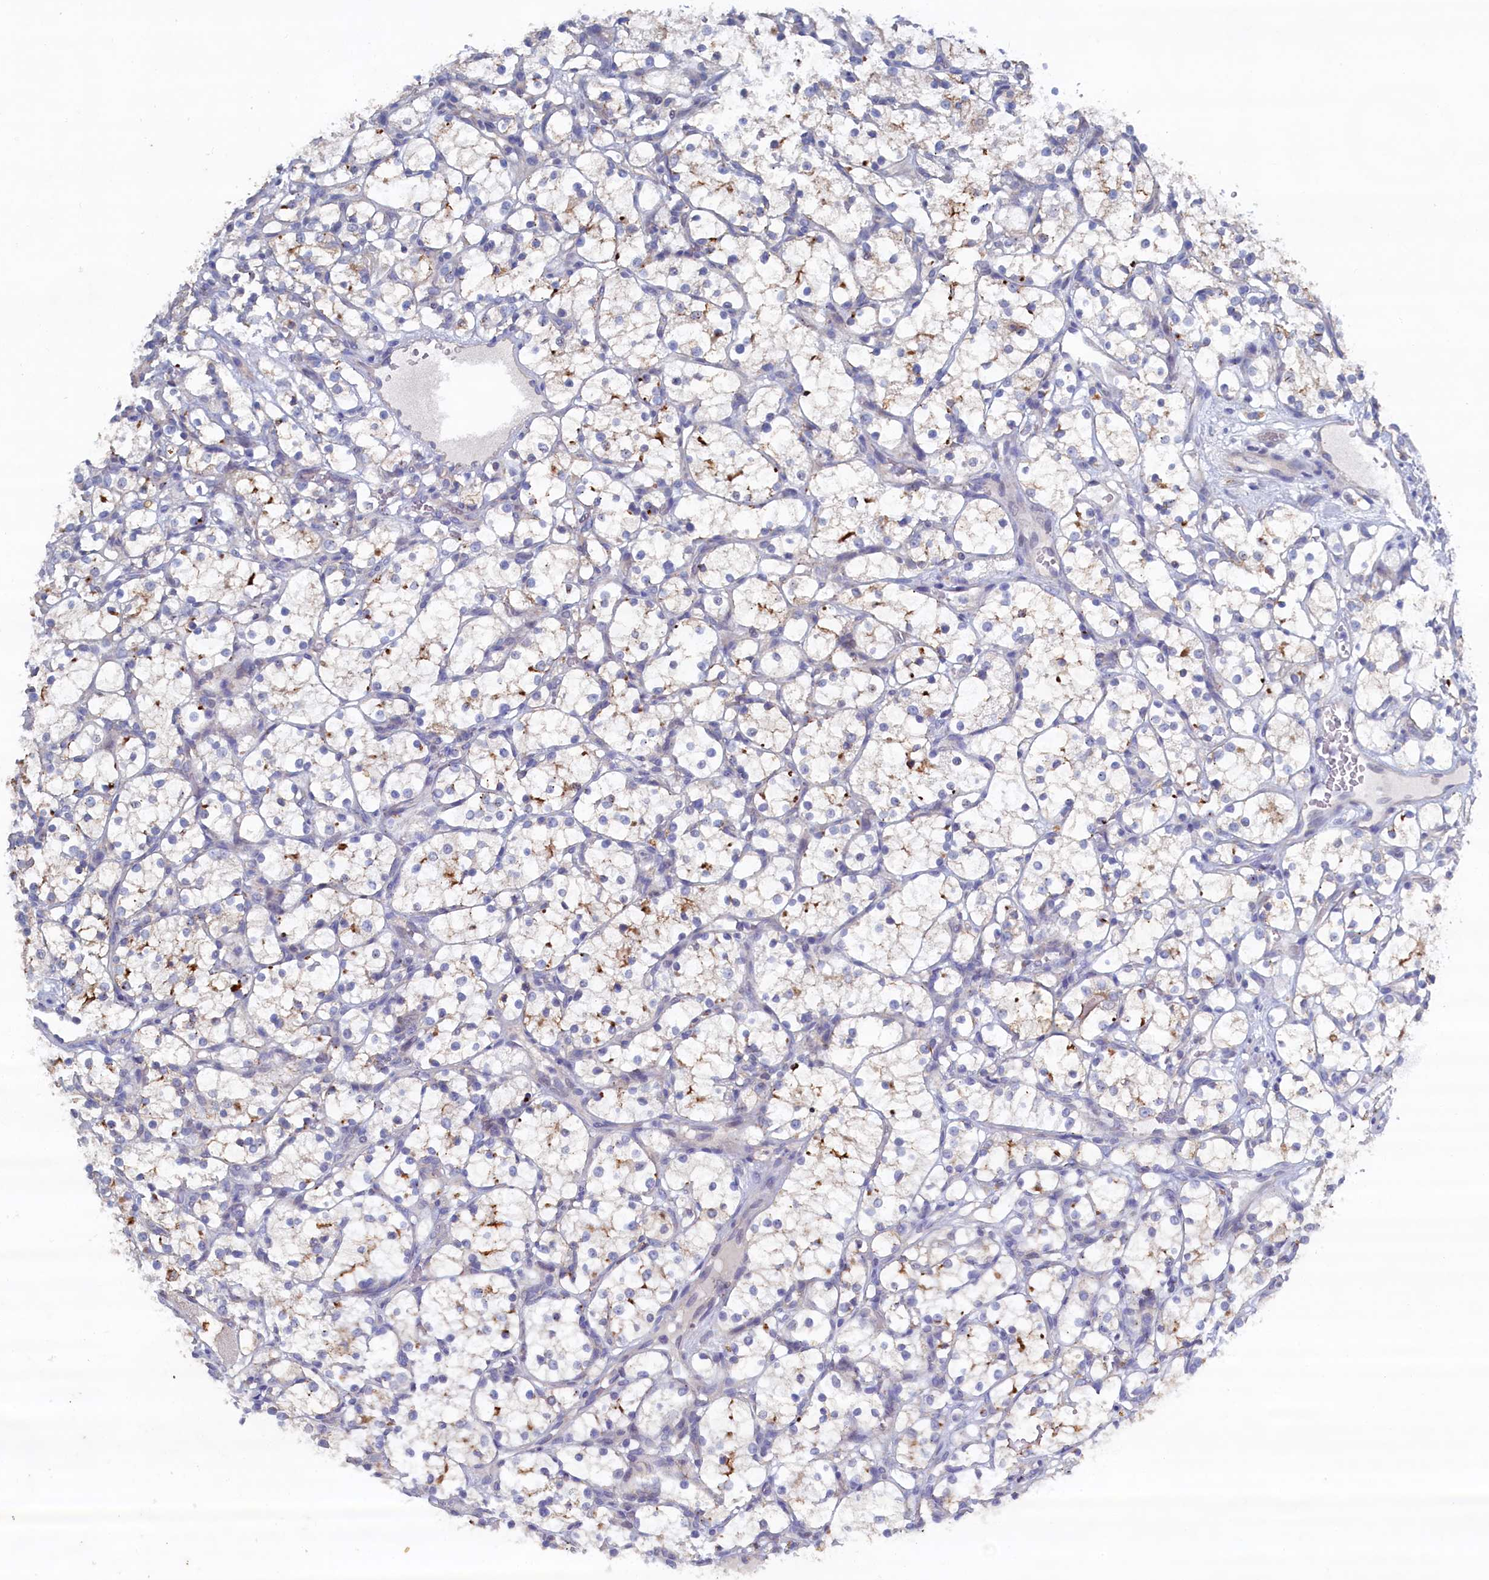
{"staining": {"intensity": "moderate", "quantity": "<25%", "location": "cytoplasmic/membranous"}, "tissue": "renal cancer", "cell_type": "Tumor cells", "image_type": "cancer", "snomed": [{"axis": "morphology", "description": "Adenocarcinoma, NOS"}, {"axis": "topography", "description": "Kidney"}], "caption": "Human renal cancer stained with a brown dye displays moderate cytoplasmic/membranous positive staining in about <25% of tumor cells.", "gene": "CBLIF", "patient": {"sex": "female", "age": 69}}